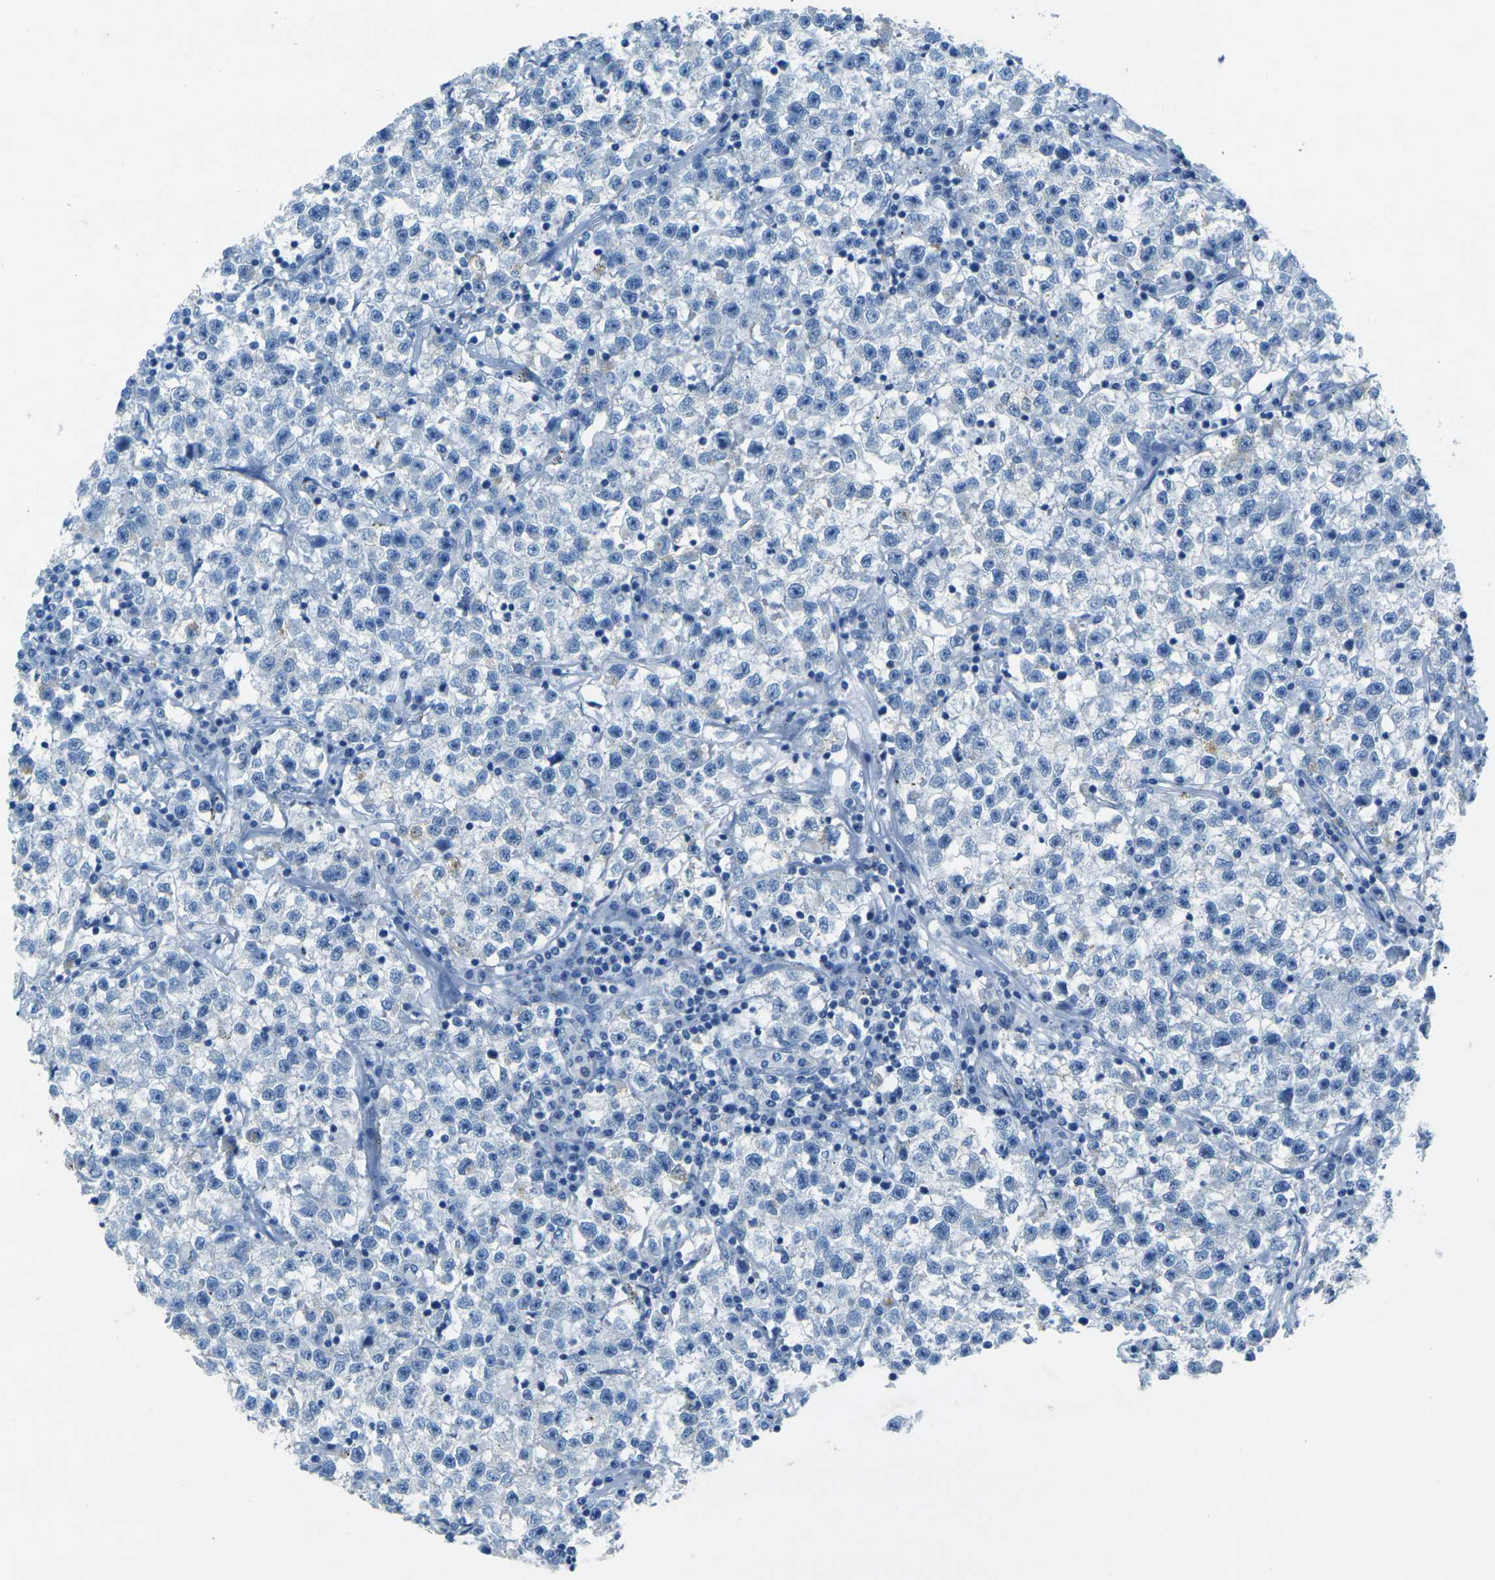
{"staining": {"intensity": "negative", "quantity": "none", "location": "none"}, "tissue": "testis cancer", "cell_type": "Tumor cells", "image_type": "cancer", "snomed": [{"axis": "morphology", "description": "Seminoma, NOS"}, {"axis": "topography", "description": "Testis"}], "caption": "Immunohistochemistry of testis cancer shows no positivity in tumor cells. The staining was performed using DAB to visualize the protein expression in brown, while the nuclei were stained in blue with hematoxylin (Magnification: 20x).", "gene": "SORT1", "patient": {"sex": "male", "age": 22}}